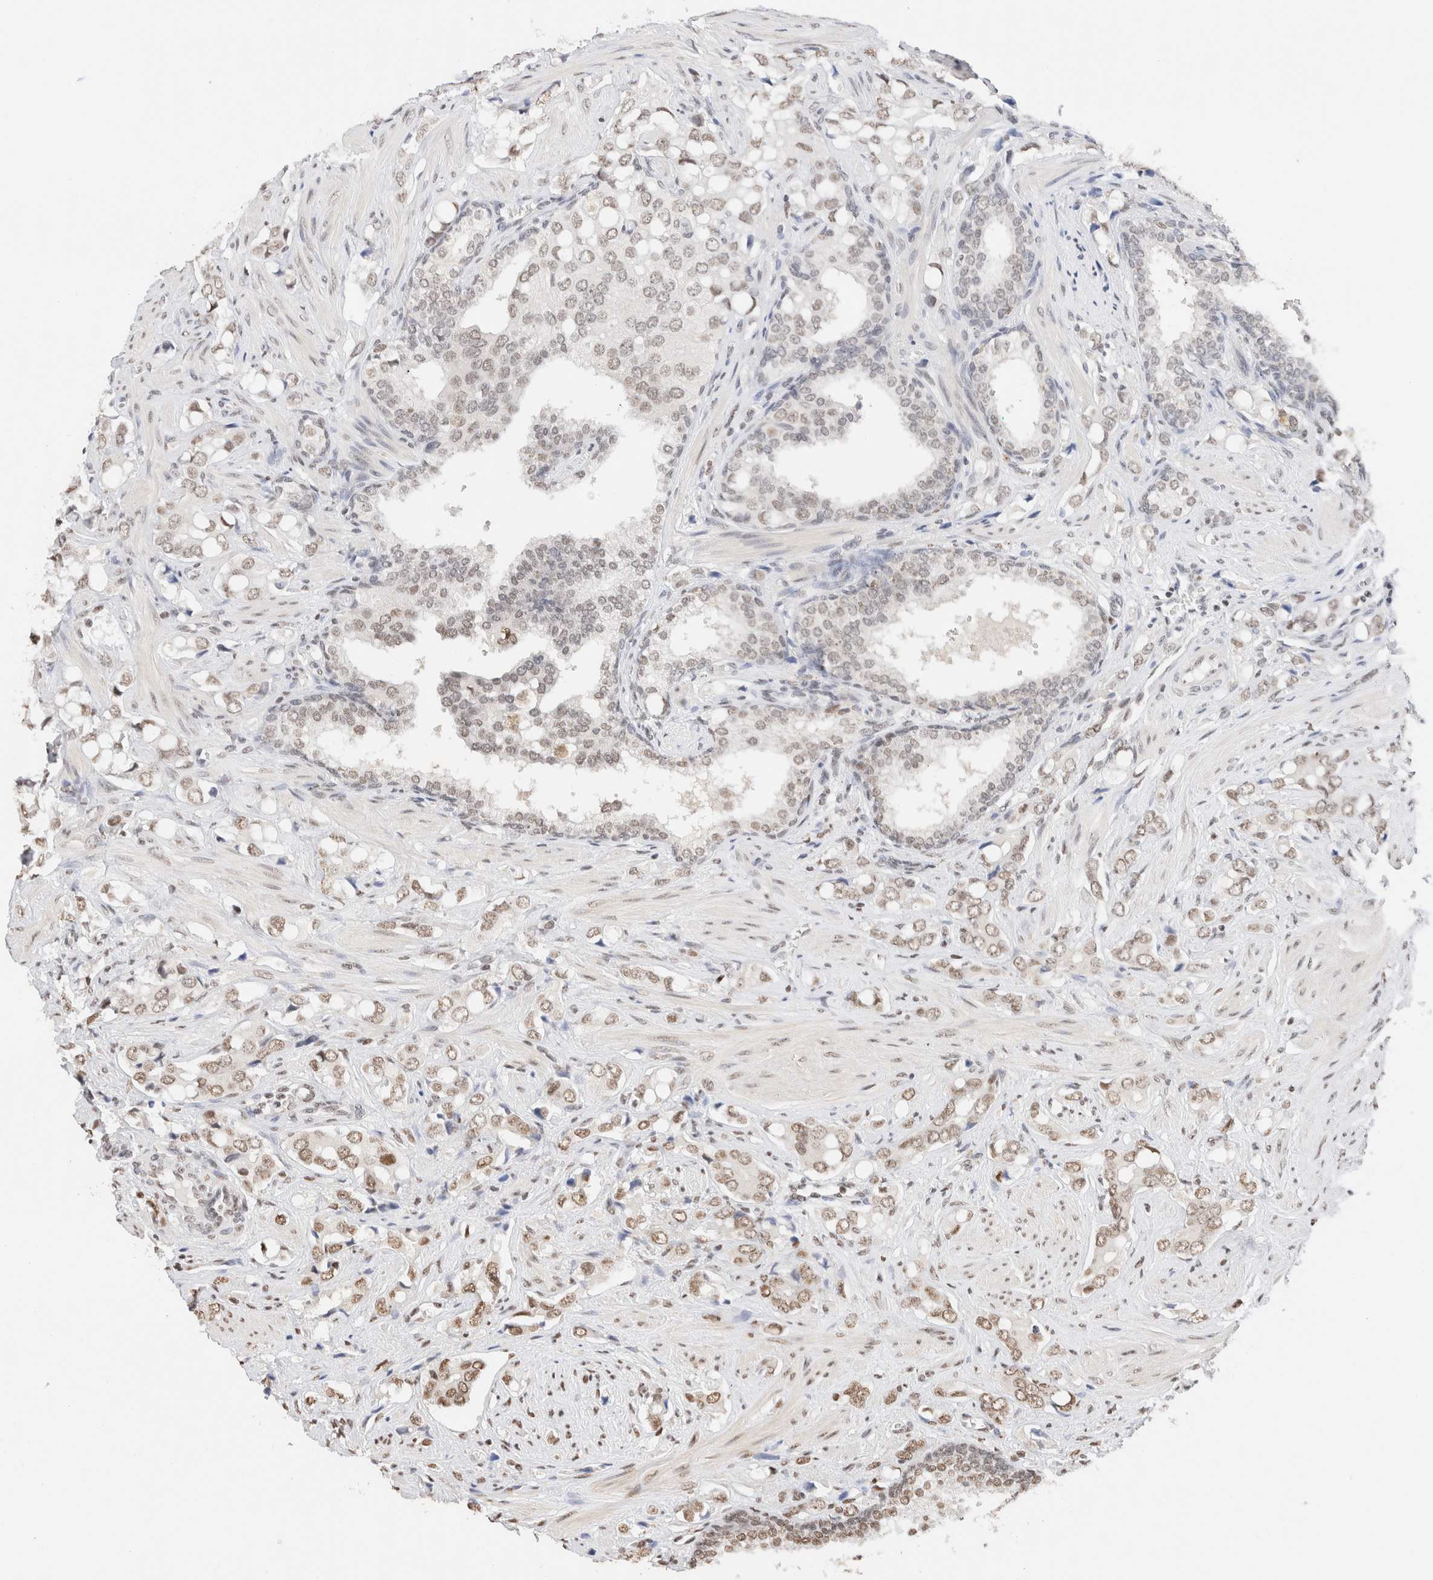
{"staining": {"intensity": "moderate", "quantity": ">75%", "location": "nuclear"}, "tissue": "prostate cancer", "cell_type": "Tumor cells", "image_type": "cancer", "snomed": [{"axis": "morphology", "description": "Adenocarcinoma, High grade"}, {"axis": "topography", "description": "Prostate"}], "caption": "DAB (3,3'-diaminobenzidine) immunohistochemical staining of human prostate cancer (high-grade adenocarcinoma) exhibits moderate nuclear protein expression in about >75% of tumor cells.", "gene": "SUPT3H", "patient": {"sex": "male", "age": 52}}